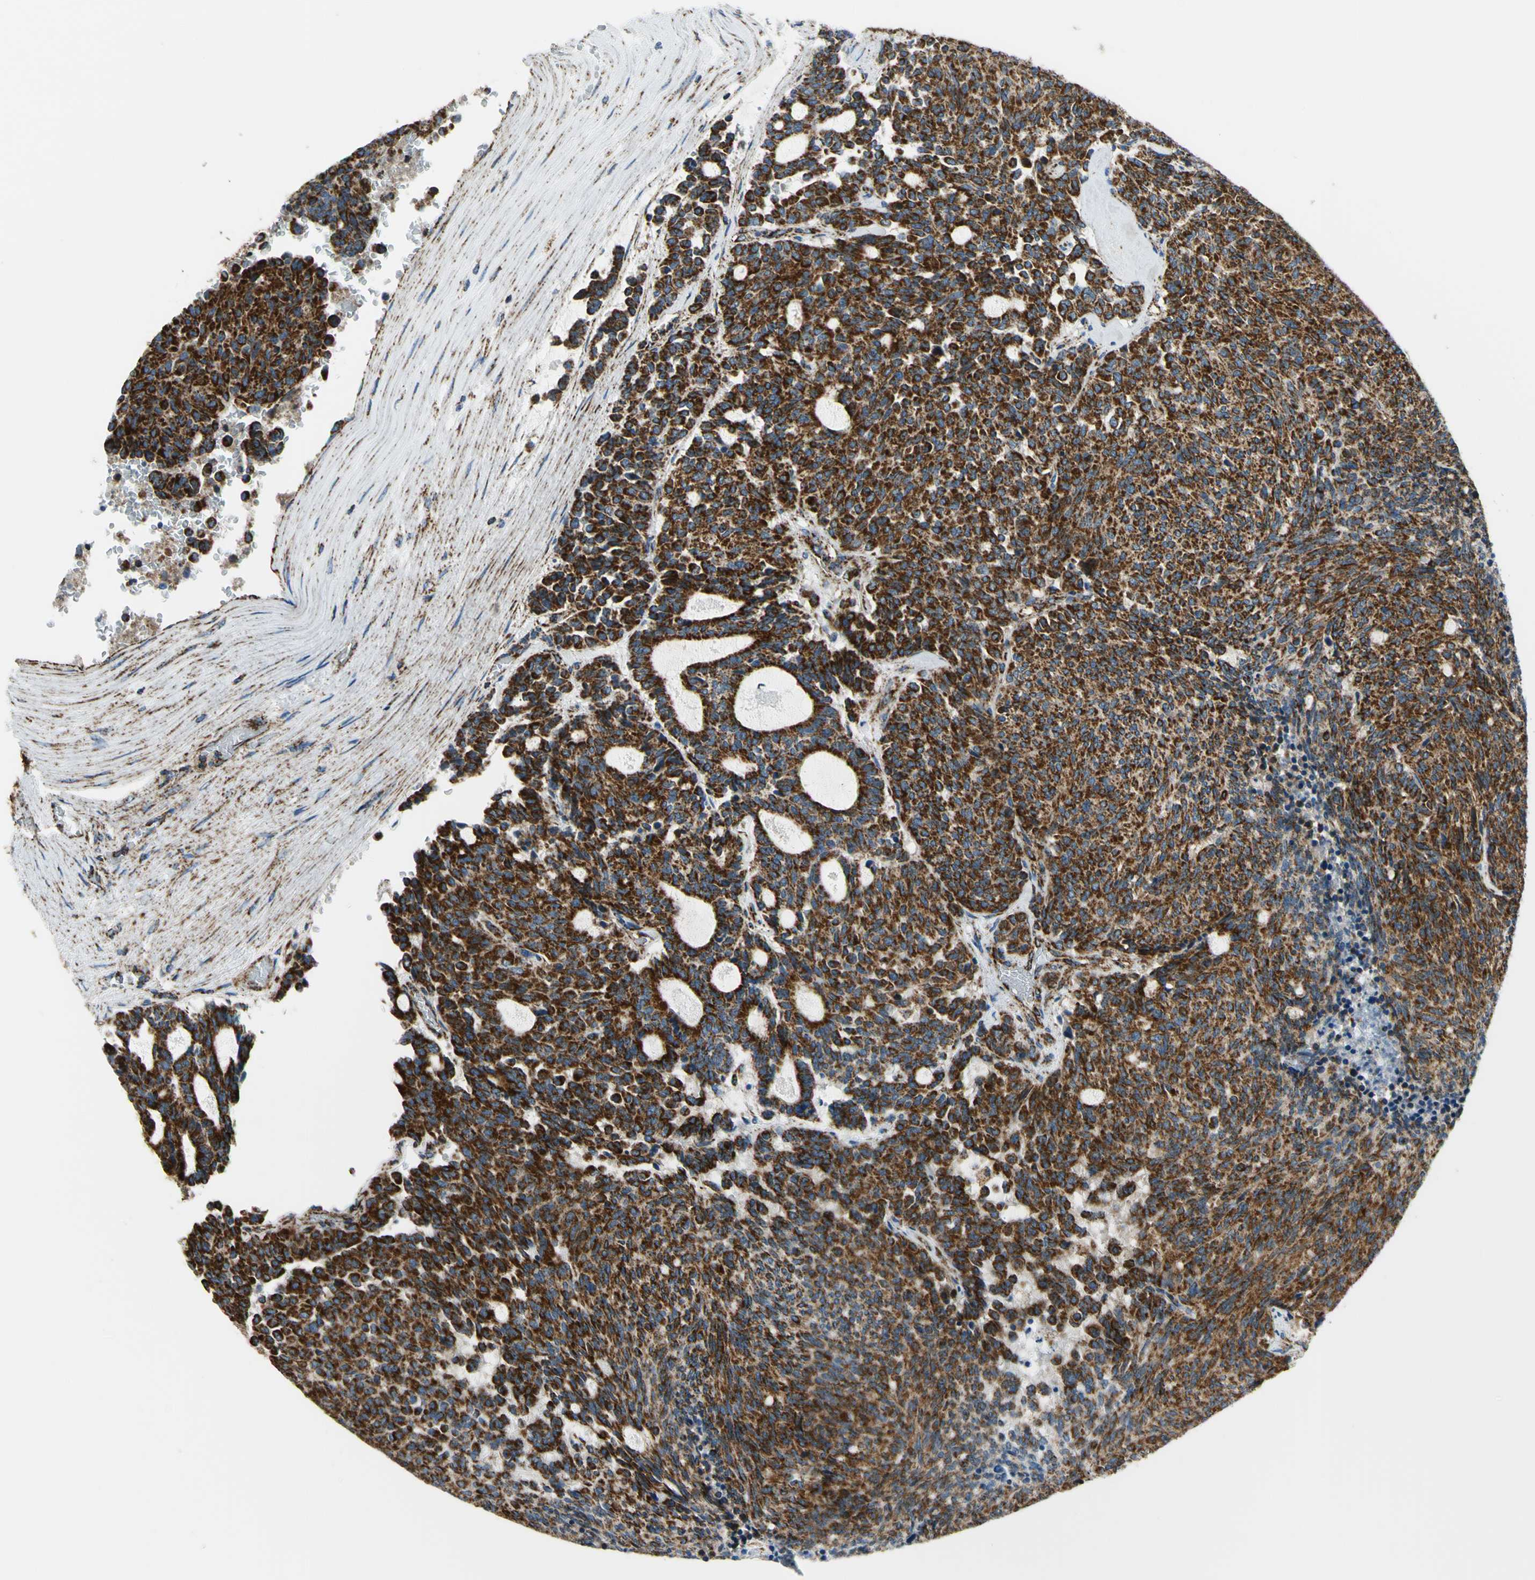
{"staining": {"intensity": "strong", "quantity": ">75%", "location": "cytoplasmic/membranous"}, "tissue": "carcinoid", "cell_type": "Tumor cells", "image_type": "cancer", "snomed": [{"axis": "morphology", "description": "Carcinoid, malignant, NOS"}, {"axis": "topography", "description": "Pancreas"}], "caption": "Tumor cells demonstrate high levels of strong cytoplasmic/membranous expression in approximately >75% of cells in human carcinoid.", "gene": "MAVS", "patient": {"sex": "female", "age": 54}}